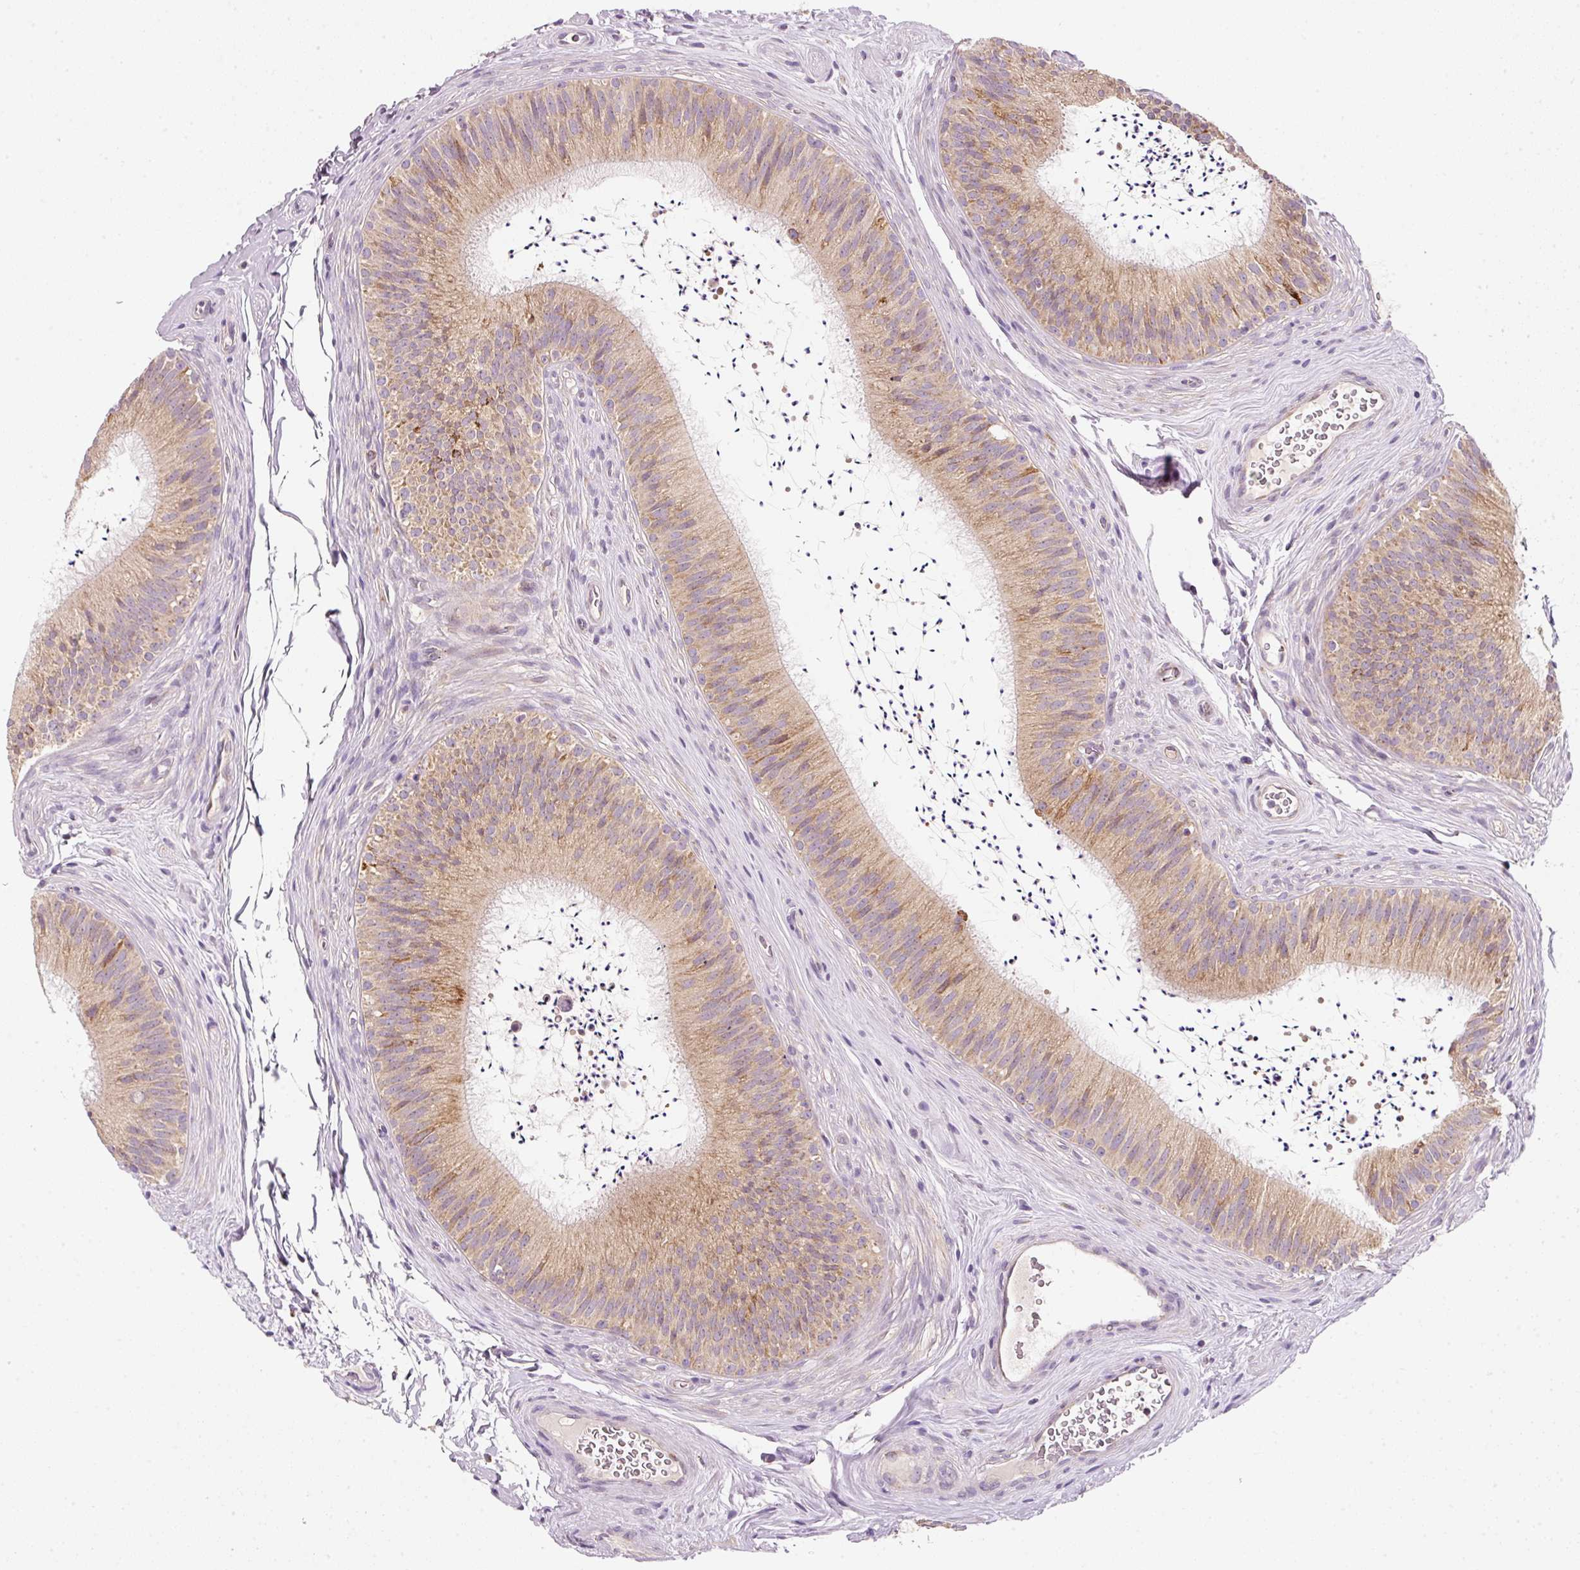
{"staining": {"intensity": "moderate", "quantity": ">75%", "location": "cytoplasmic/membranous"}, "tissue": "epididymis", "cell_type": "Glandular cells", "image_type": "normal", "snomed": [{"axis": "morphology", "description": "Normal tissue, NOS"}, {"axis": "topography", "description": "Epididymis"}], "caption": "Approximately >75% of glandular cells in unremarkable human epididymis demonstrate moderate cytoplasmic/membranous protein expression as visualized by brown immunohistochemical staining.", "gene": "FAM78B", "patient": {"sex": "male", "age": 24}}